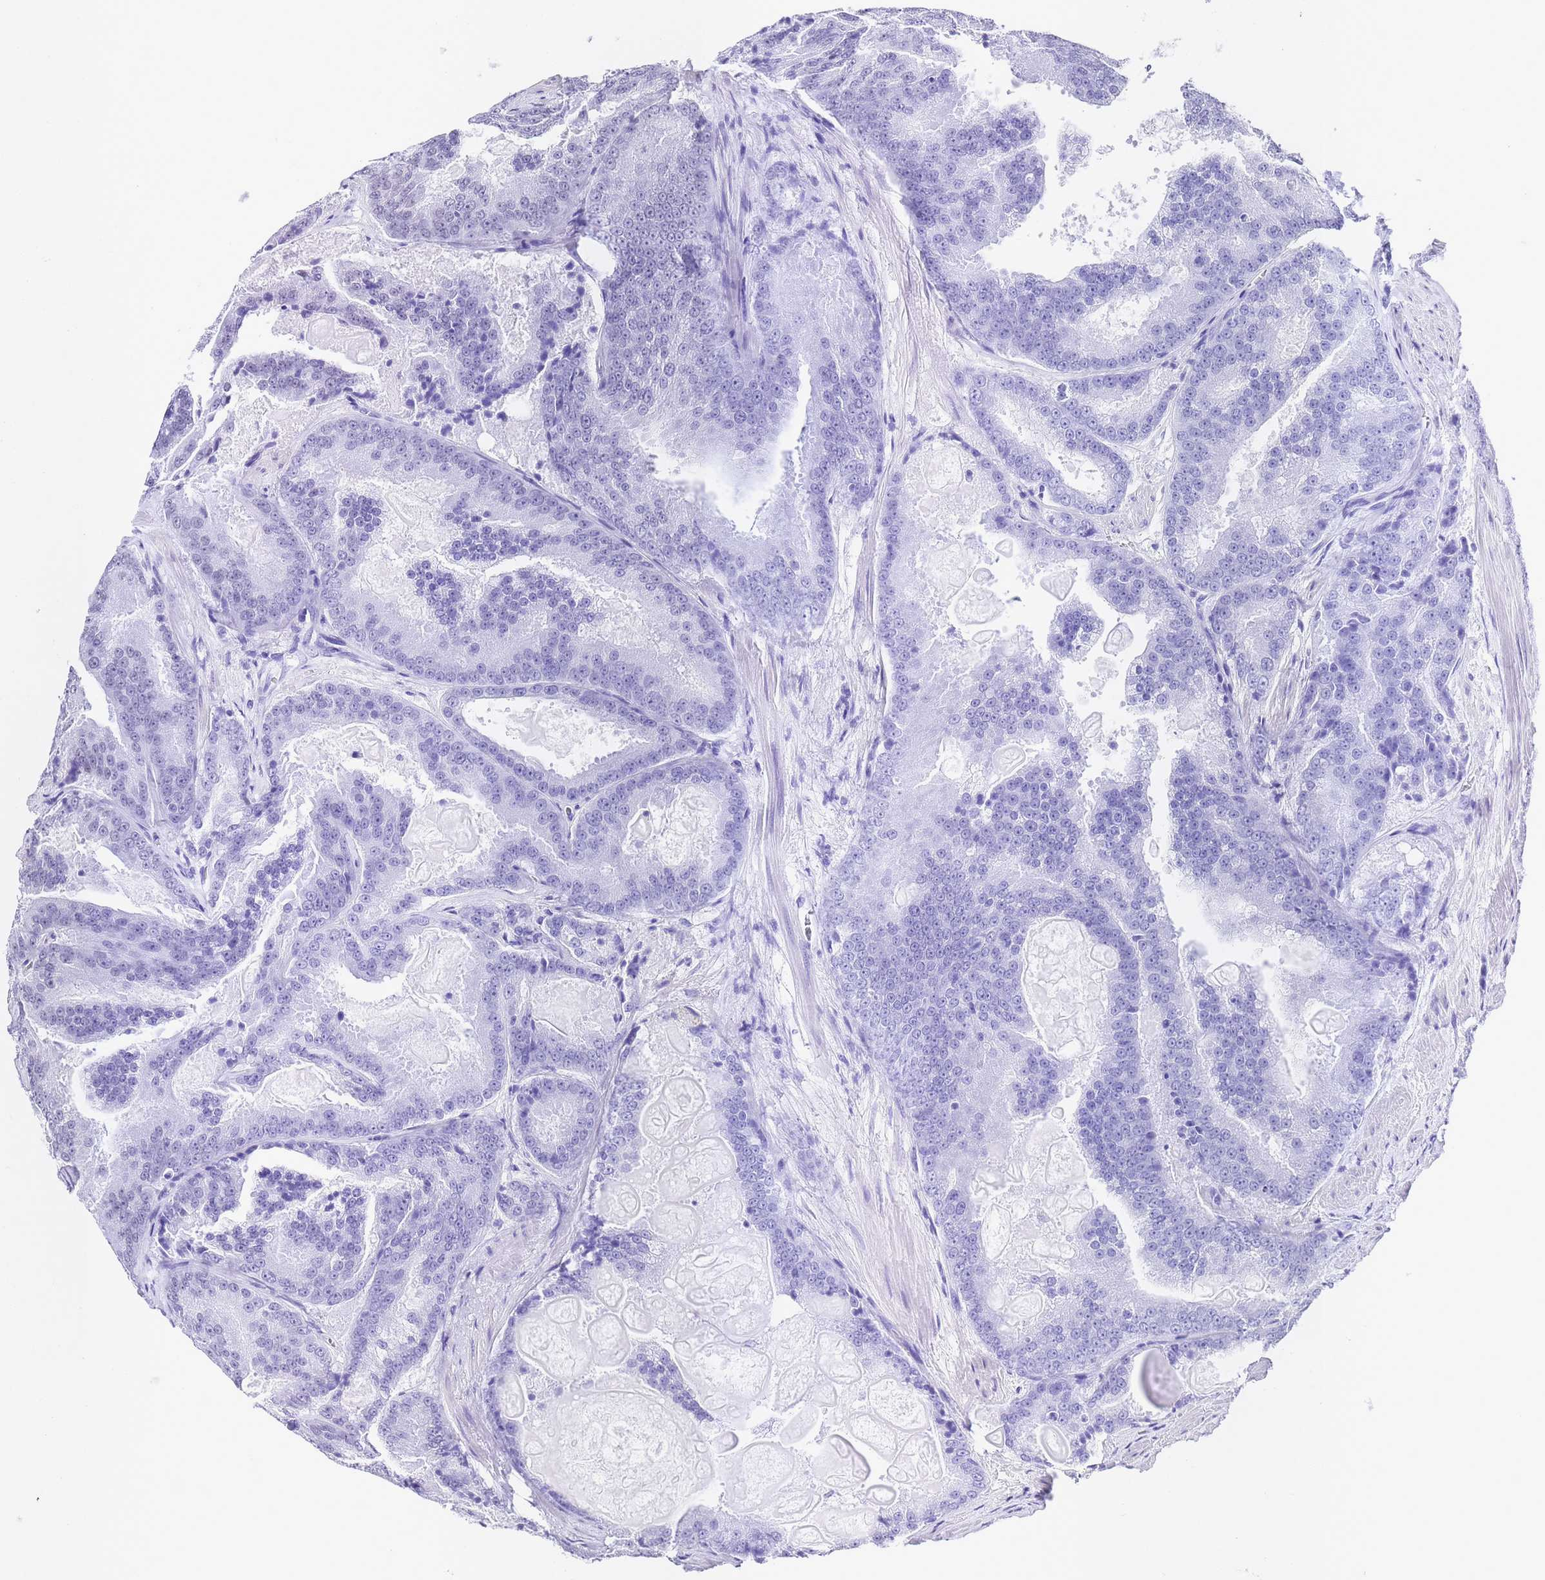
{"staining": {"intensity": "weak", "quantity": "25%-75%", "location": "nuclear"}, "tissue": "prostate cancer", "cell_type": "Tumor cells", "image_type": "cancer", "snomed": [{"axis": "morphology", "description": "Adenocarcinoma, High grade"}, {"axis": "topography", "description": "Prostate"}], "caption": "Protein staining shows weak nuclear positivity in about 25%-75% of tumor cells in prostate cancer.", "gene": "POLR1A", "patient": {"sex": "male", "age": 61}}